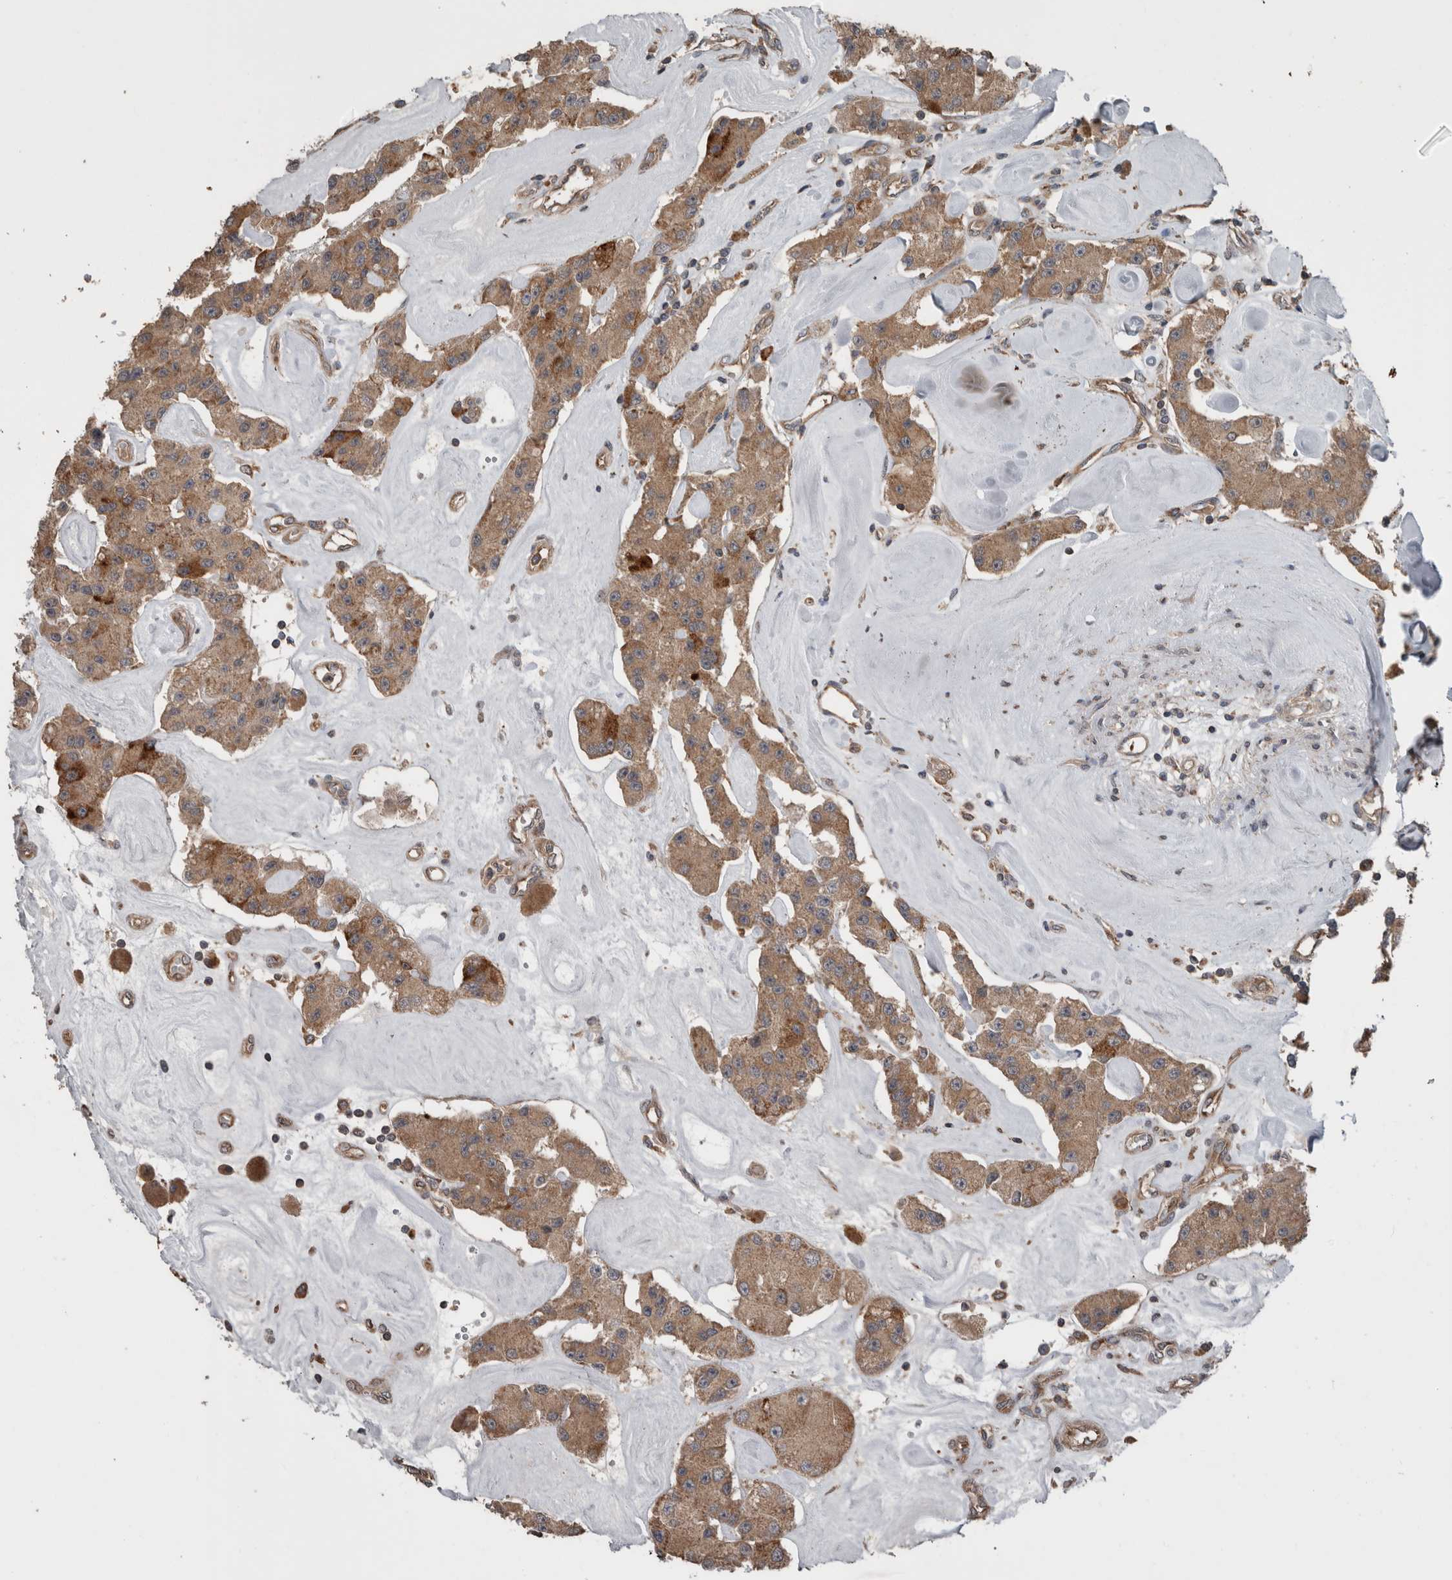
{"staining": {"intensity": "moderate", "quantity": ">75%", "location": "cytoplasmic/membranous"}, "tissue": "carcinoid", "cell_type": "Tumor cells", "image_type": "cancer", "snomed": [{"axis": "morphology", "description": "Carcinoid, malignant, NOS"}, {"axis": "topography", "description": "Pancreas"}], "caption": "Carcinoid was stained to show a protein in brown. There is medium levels of moderate cytoplasmic/membranous staining in approximately >75% of tumor cells. Using DAB (brown) and hematoxylin (blue) stains, captured at high magnification using brightfield microscopy.", "gene": "RIOK3", "patient": {"sex": "male", "age": 41}}